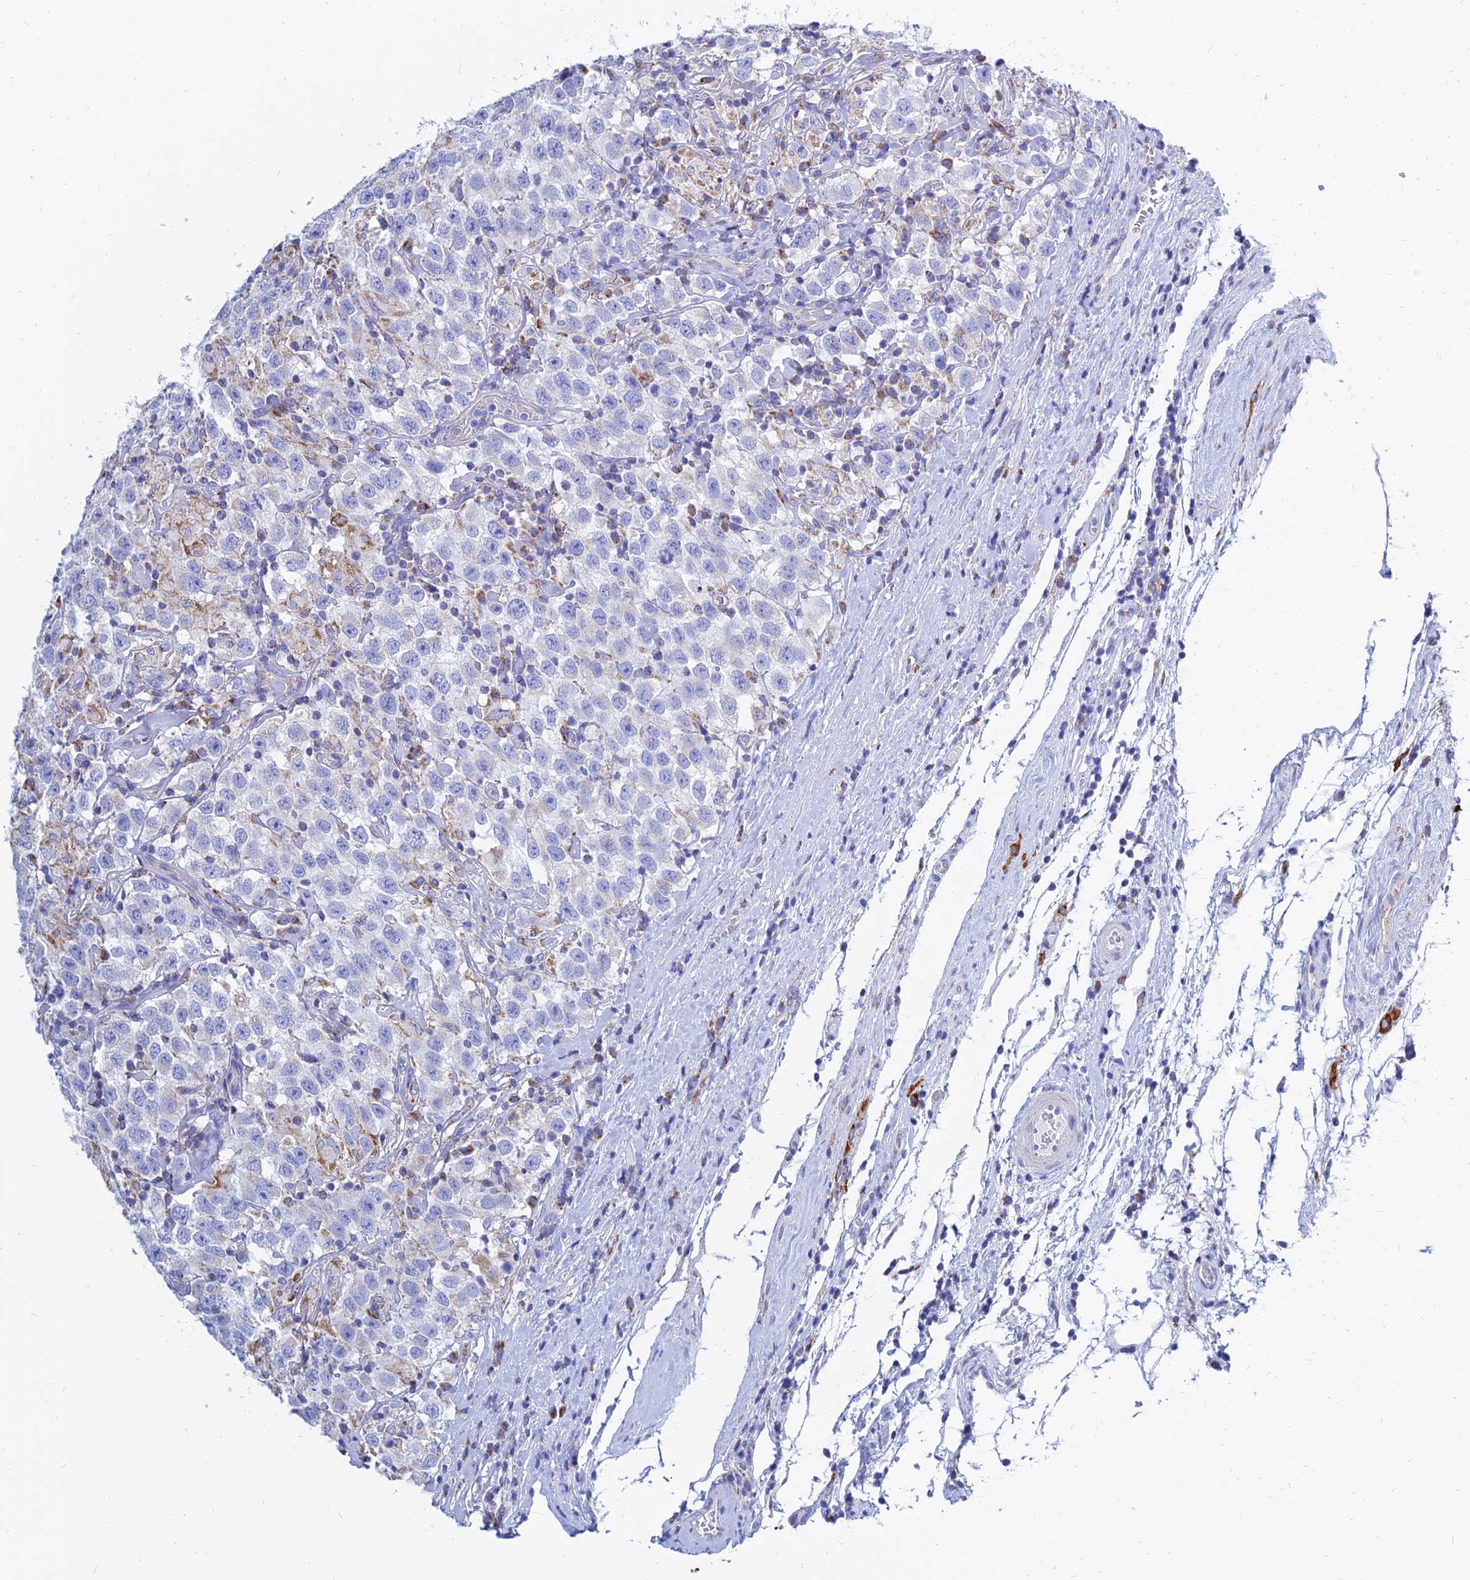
{"staining": {"intensity": "negative", "quantity": "none", "location": "none"}, "tissue": "testis cancer", "cell_type": "Tumor cells", "image_type": "cancer", "snomed": [{"axis": "morphology", "description": "Seminoma, NOS"}, {"axis": "topography", "description": "Testis"}], "caption": "A histopathology image of testis cancer (seminoma) stained for a protein reveals no brown staining in tumor cells. The staining was performed using DAB (3,3'-diaminobenzidine) to visualize the protein expression in brown, while the nuclei were stained in blue with hematoxylin (Magnification: 20x).", "gene": "MGST1", "patient": {"sex": "male", "age": 41}}